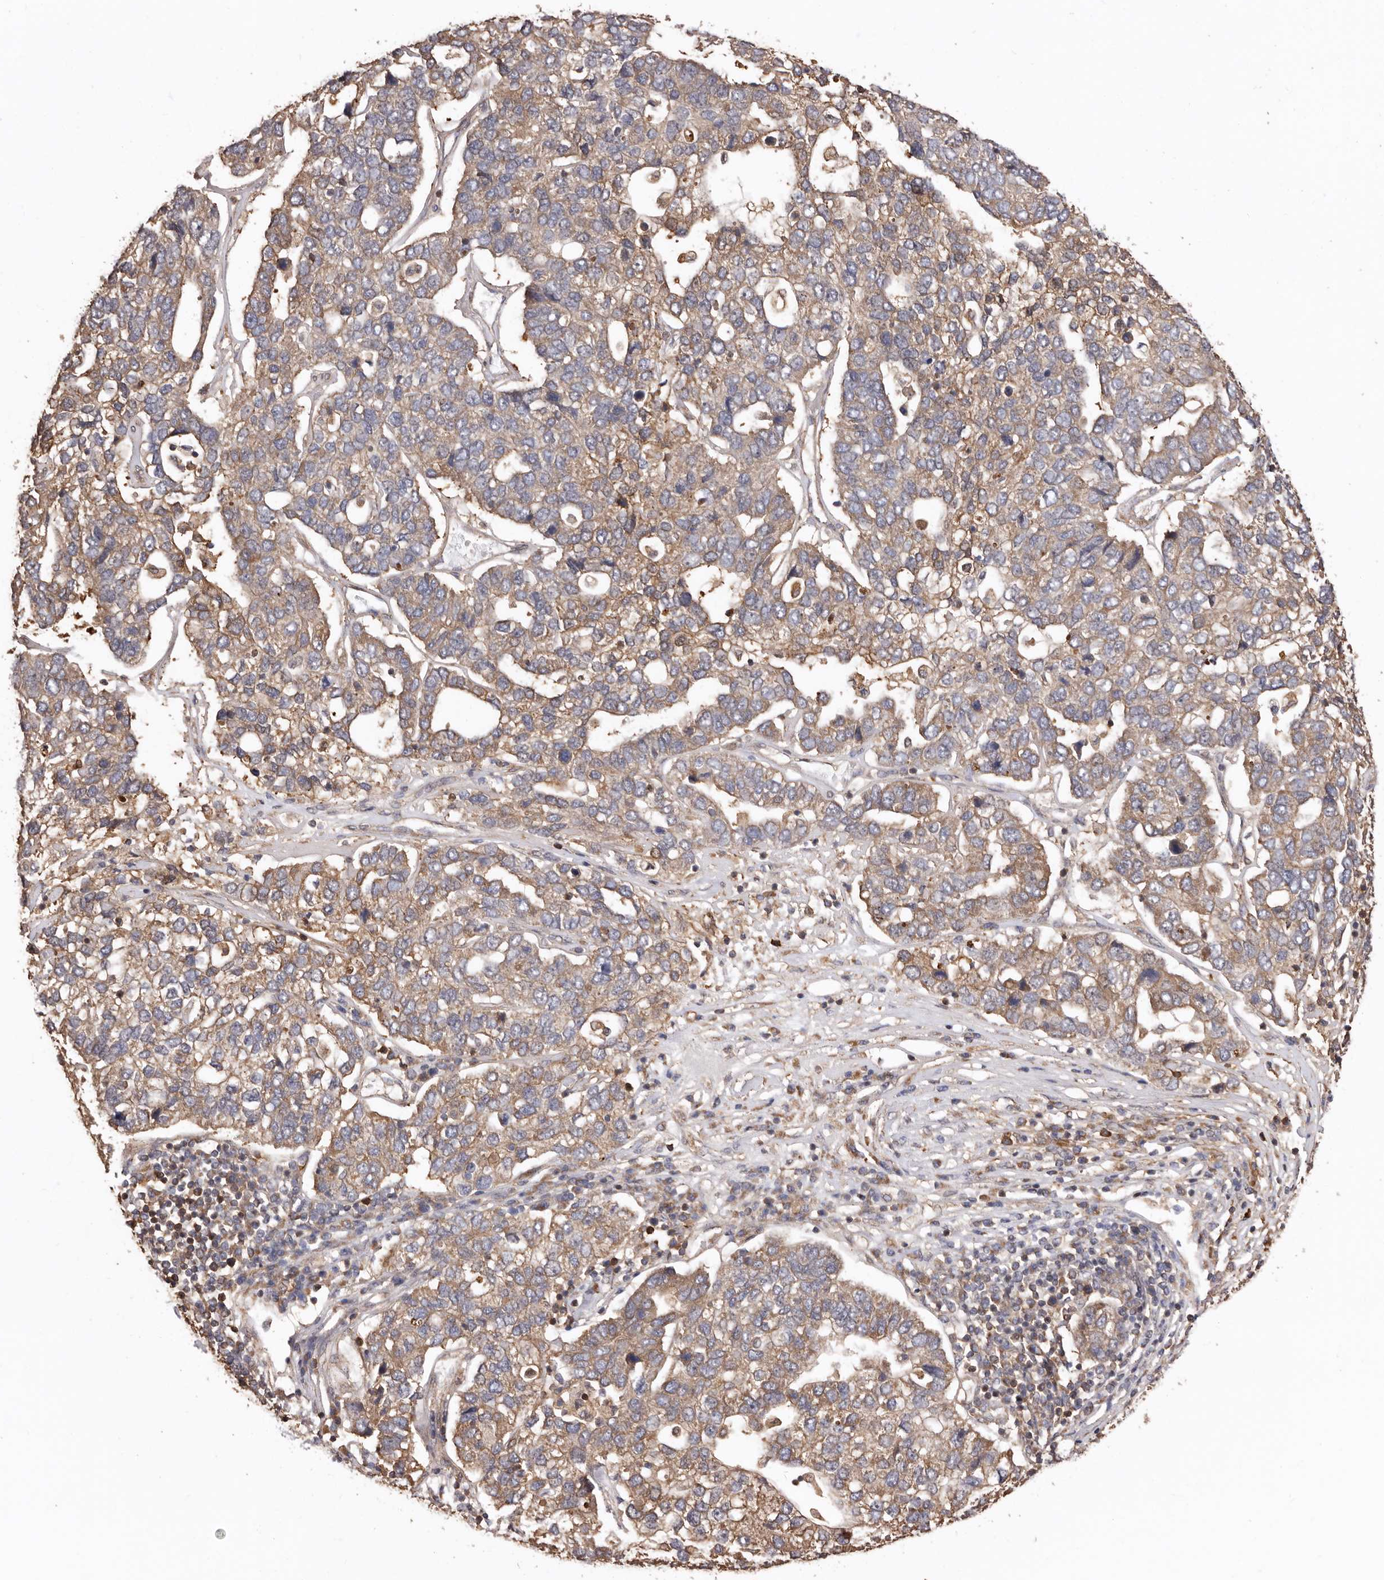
{"staining": {"intensity": "weak", "quantity": ">75%", "location": "cytoplasmic/membranous"}, "tissue": "pancreatic cancer", "cell_type": "Tumor cells", "image_type": "cancer", "snomed": [{"axis": "morphology", "description": "Adenocarcinoma, NOS"}, {"axis": "topography", "description": "Pancreas"}], "caption": "The immunohistochemical stain shows weak cytoplasmic/membranous positivity in tumor cells of adenocarcinoma (pancreatic) tissue.", "gene": "COQ8B", "patient": {"sex": "female", "age": 61}}